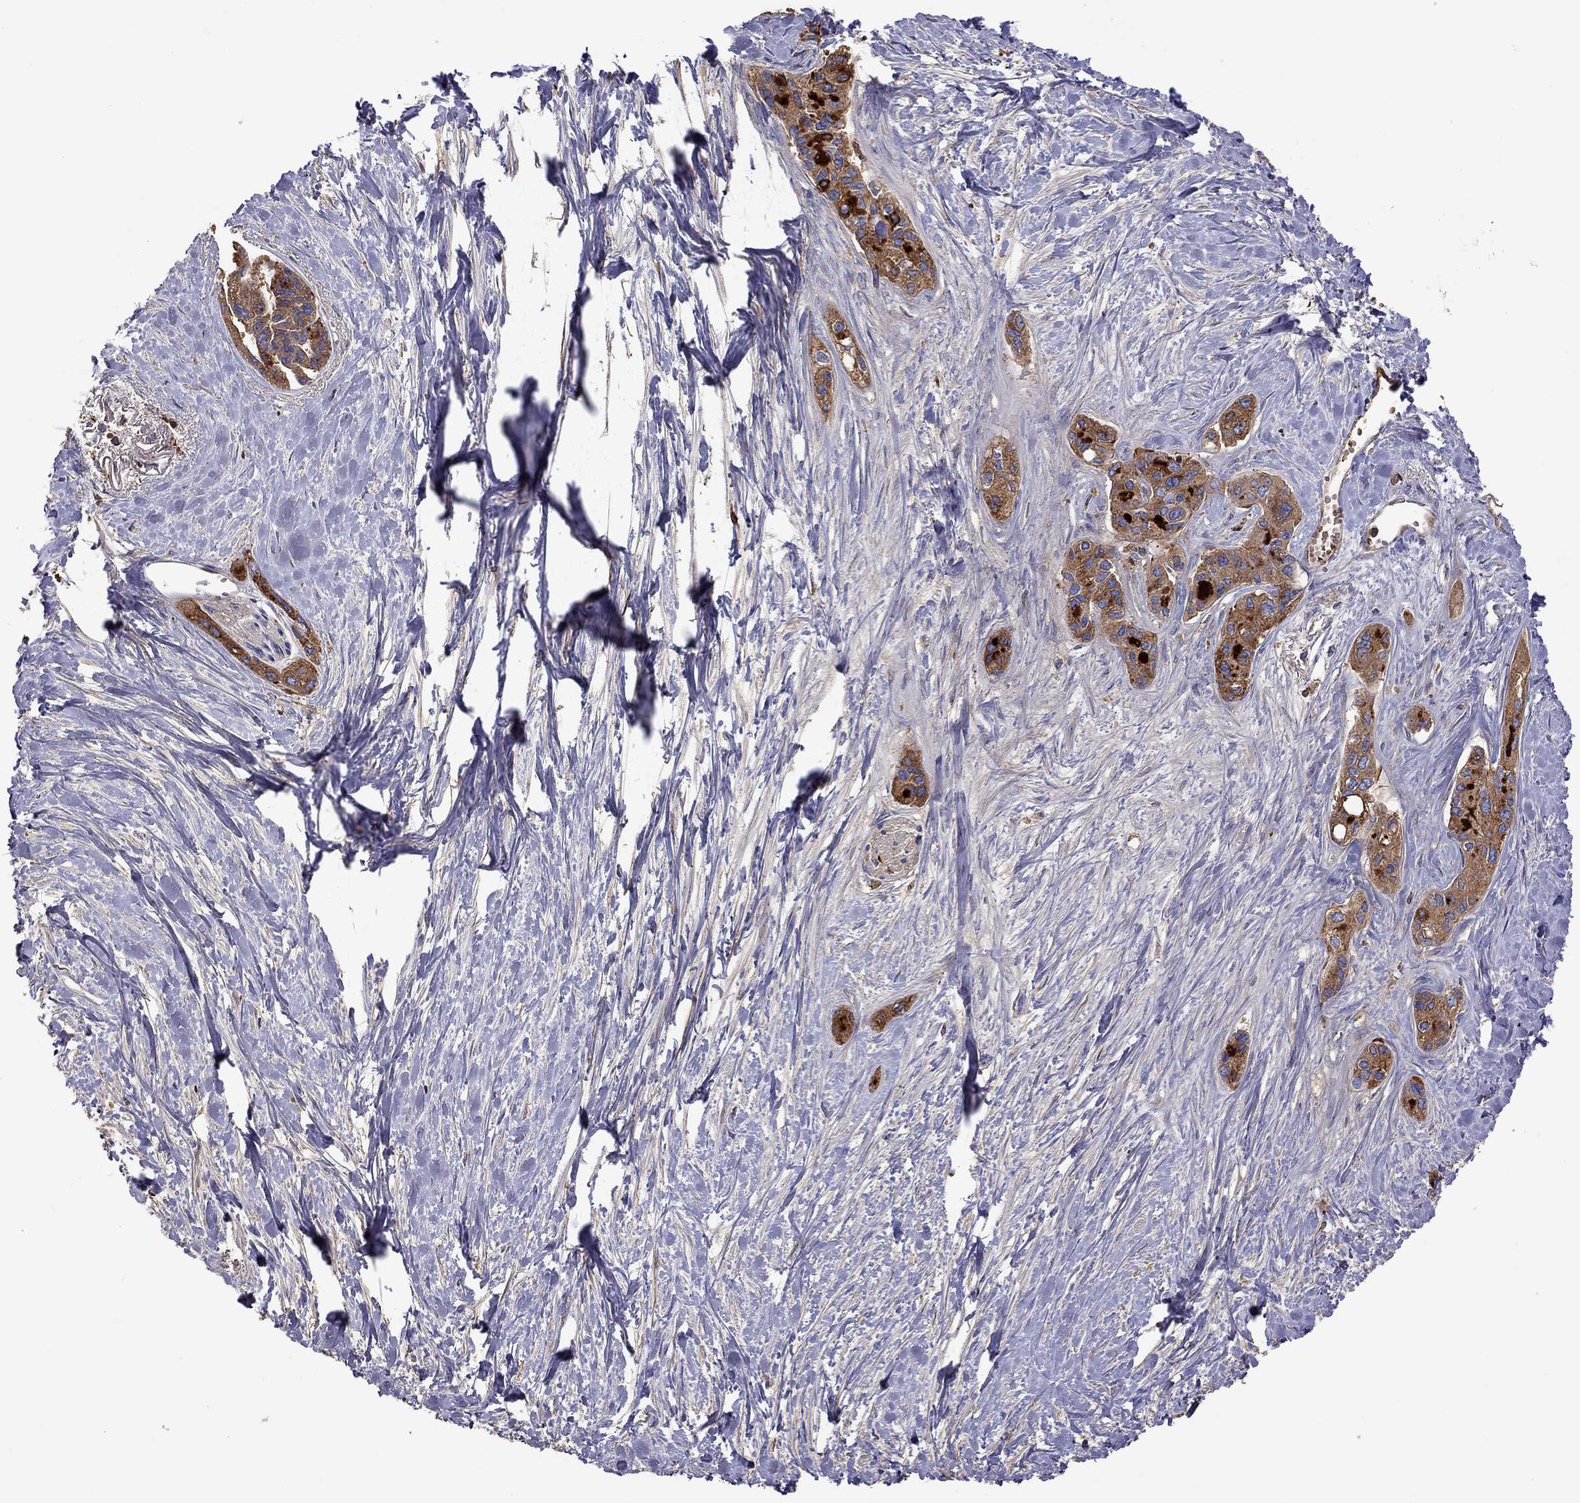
{"staining": {"intensity": "strong", "quantity": ">75%", "location": "cytoplasmic/membranous"}, "tissue": "pancreatic cancer", "cell_type": "Tumor cells", "image_type": "cancer", "snomed": [{"axis": "morphology", "description": "Adenocarcinoma, NOS"}, {"axis": "topography", "description": "Pancreas"}], "caption": "Human pancreatic cancer (adenocarcinoma) stained with a protein marker shows strong staining in tumor cells.", "gene": "SERPINA3", "patient": {"sex": "female", "age": 50}}